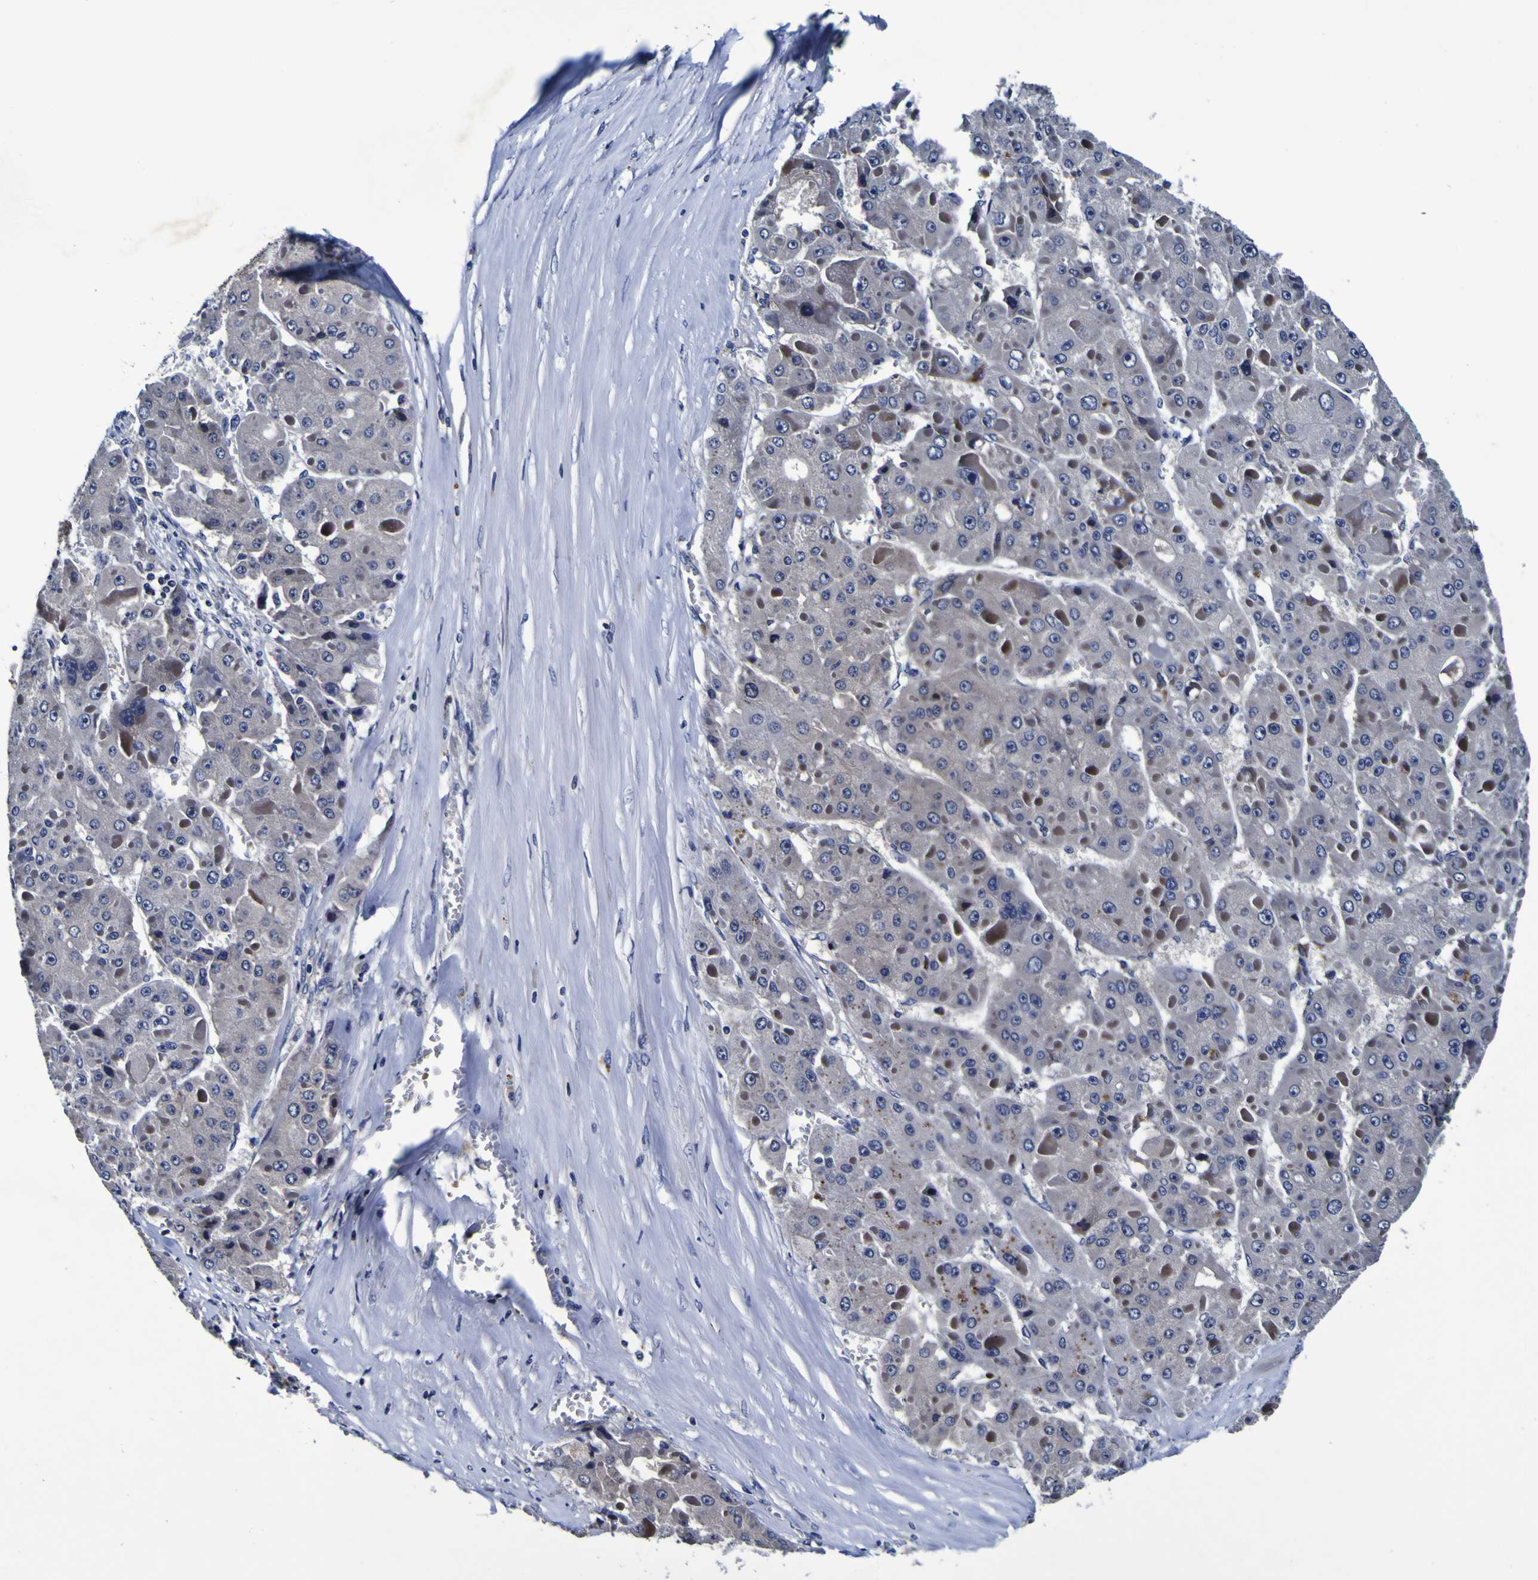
{"staining": {"intensity": "negative", "quantity": "none", "location": "none"}, "tissue": "liver cancer", "cell_type": "Tumor cells", "image_type": "cancer", "snomed": [{"axis": "morphology", "description": "Carcinoma, Hepatocellular, NOS"}, {"axis": "topography", "description": "Liver"}], "caption": "Immunohistochemistry (IHC) of liver hepatocellular carcinoma exhibits no expression in tumor cells.", "gene": "SORCS1", "patient": {"sex": "female", "age": 73}}